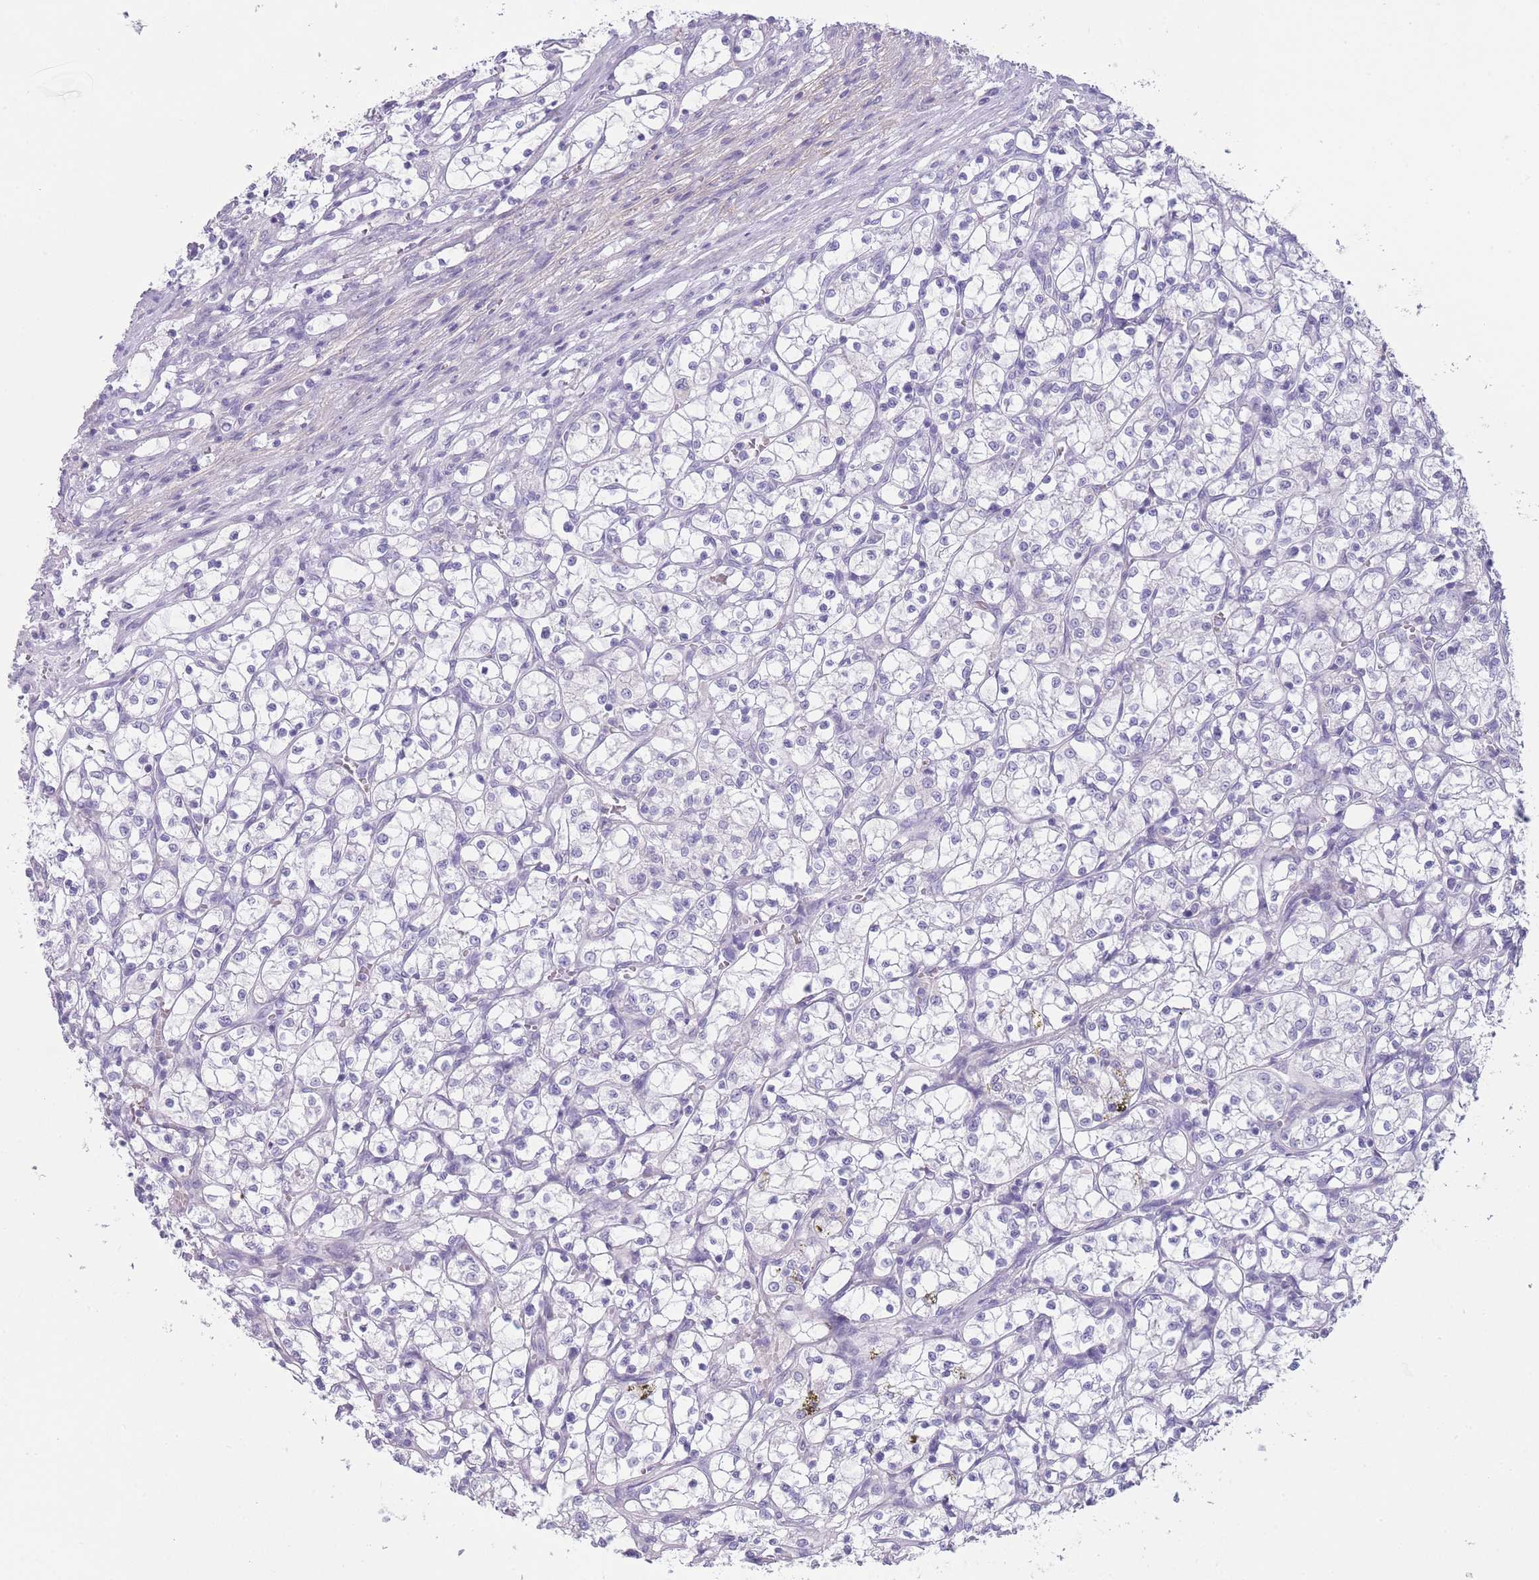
{"staining": {"intensity": "negative", "quantity": "none", "location": "none"}, "tissue": "renal cancer", "cell_type": "Tumor cells", "image_type": "cancer", "snomed": [{"axis": "morphology", "description": "Adenocarcinoma, NOS"}, {"axis": "topography", "description": "Kidney"}], "caption": "An image of adenocarcinoma (renal) stained for a protein demonstrates no brown staining in tumor cells. (Brightfield microscopy of DAB immunohistochemistry at high magnification).", "gene": "DCANP1", "patient": {"sex": "female", "age": 69}}